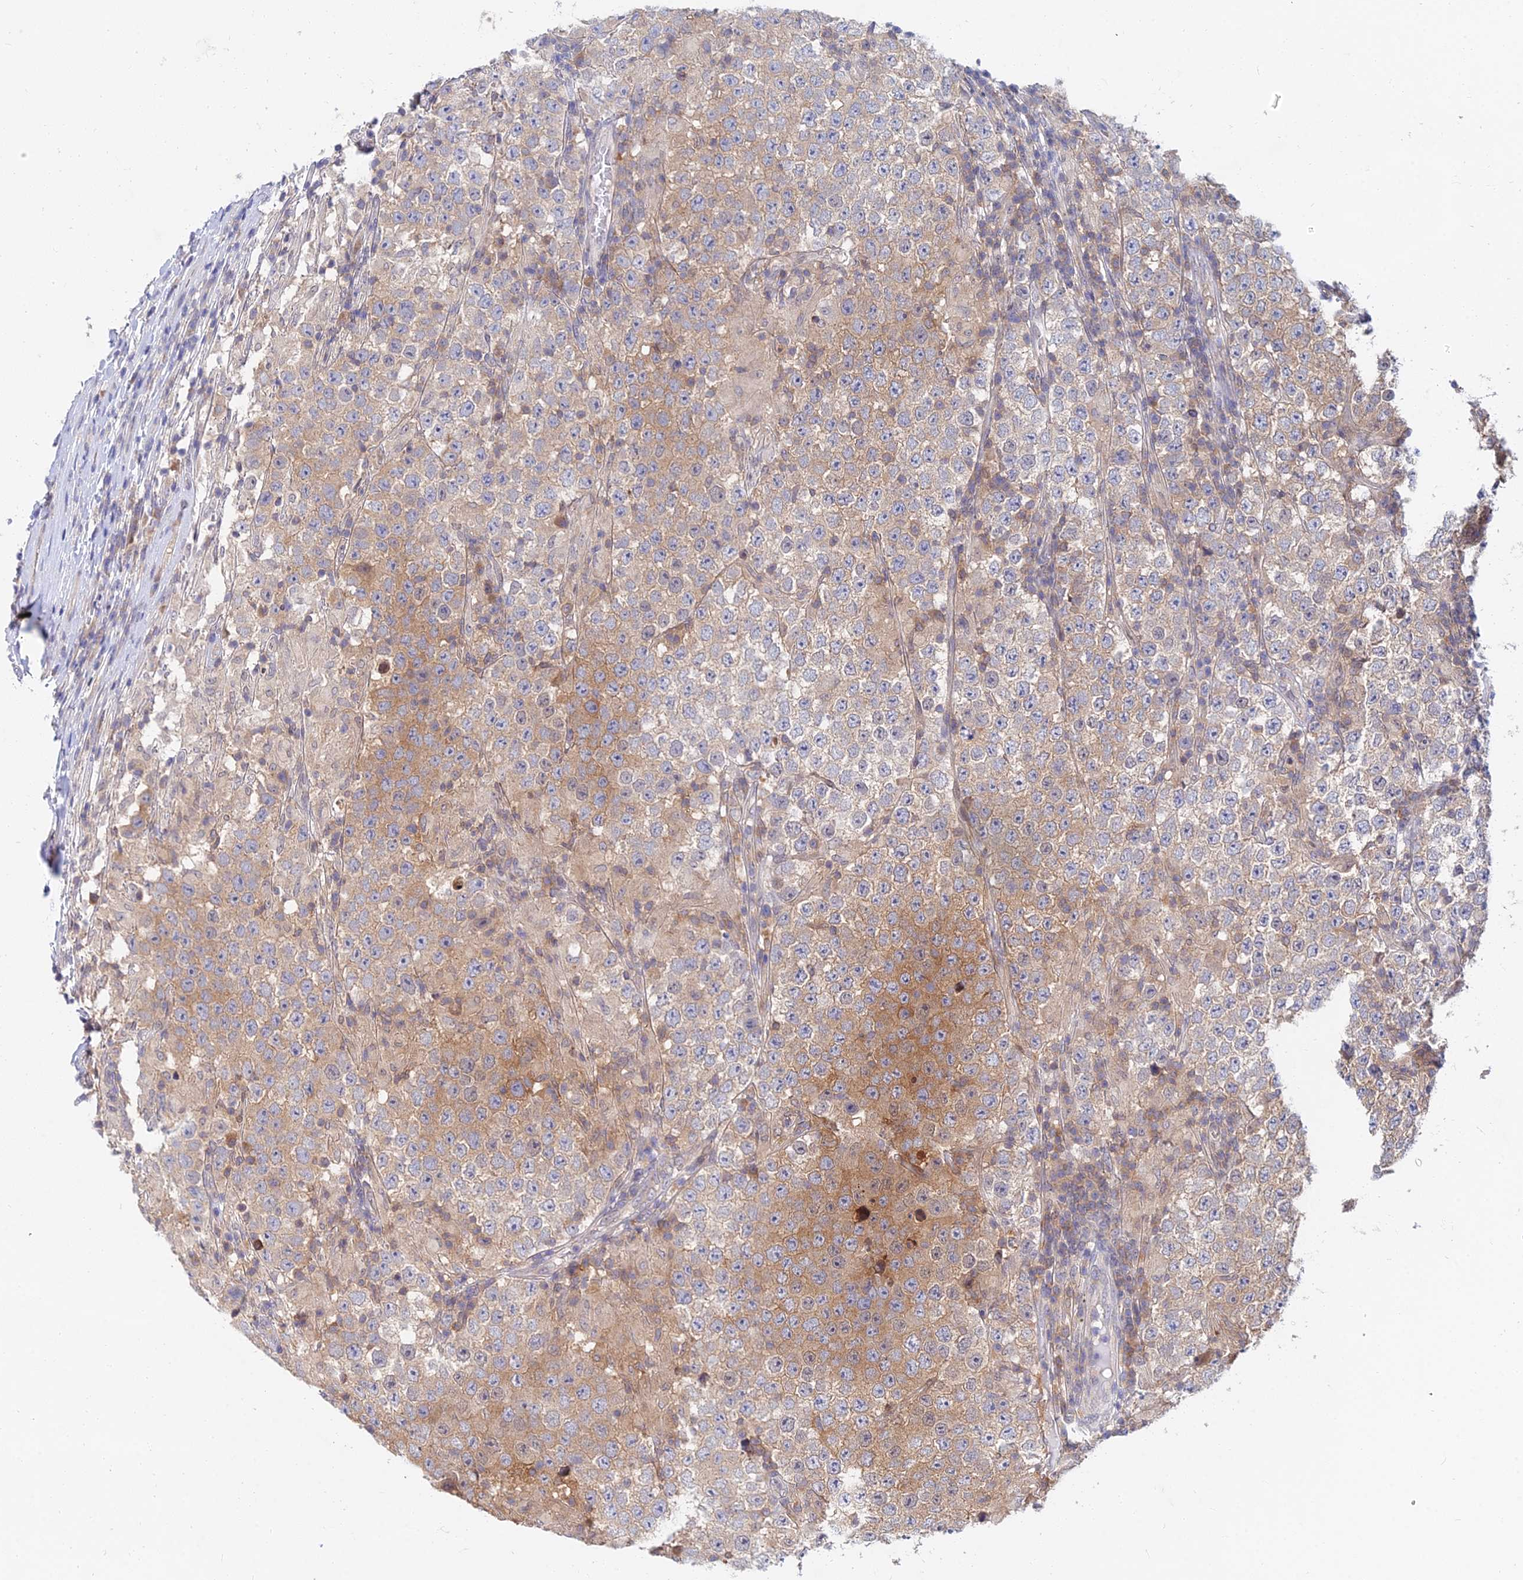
{"staining": {"intensity": "moderate", "quantity": "25%-75%", "location": "cytoplasmic/membranous"}, "tissue": "testis cancer", "cell_type": "Tumor cells", "image_type": "cancer", "snomed": [{"axis": "morphology", "description": "Normal tissue, NOS"}, {"axis": "morphology", "description": "Urothelial carcinoma, High grade"}, {"axis": "morphology", "description": "Seminoma, NOS"}, {"axis": "morphology", "description": "Carcinoma, Embryonal, NOS"}, {"axis": "topography", "description": "Urinary bladder"}, {"axis": "topography", "description": "Testis"}], "caption": "Protein expression analysis of urothelial carcinoma (high-grade) (testis) reveals moderate cytoplasmic/membranous staining in approximately 25%-75% of tumor cells.", "gene": "B3GALT4", "patient": {"sex": "male", "age": 41}}